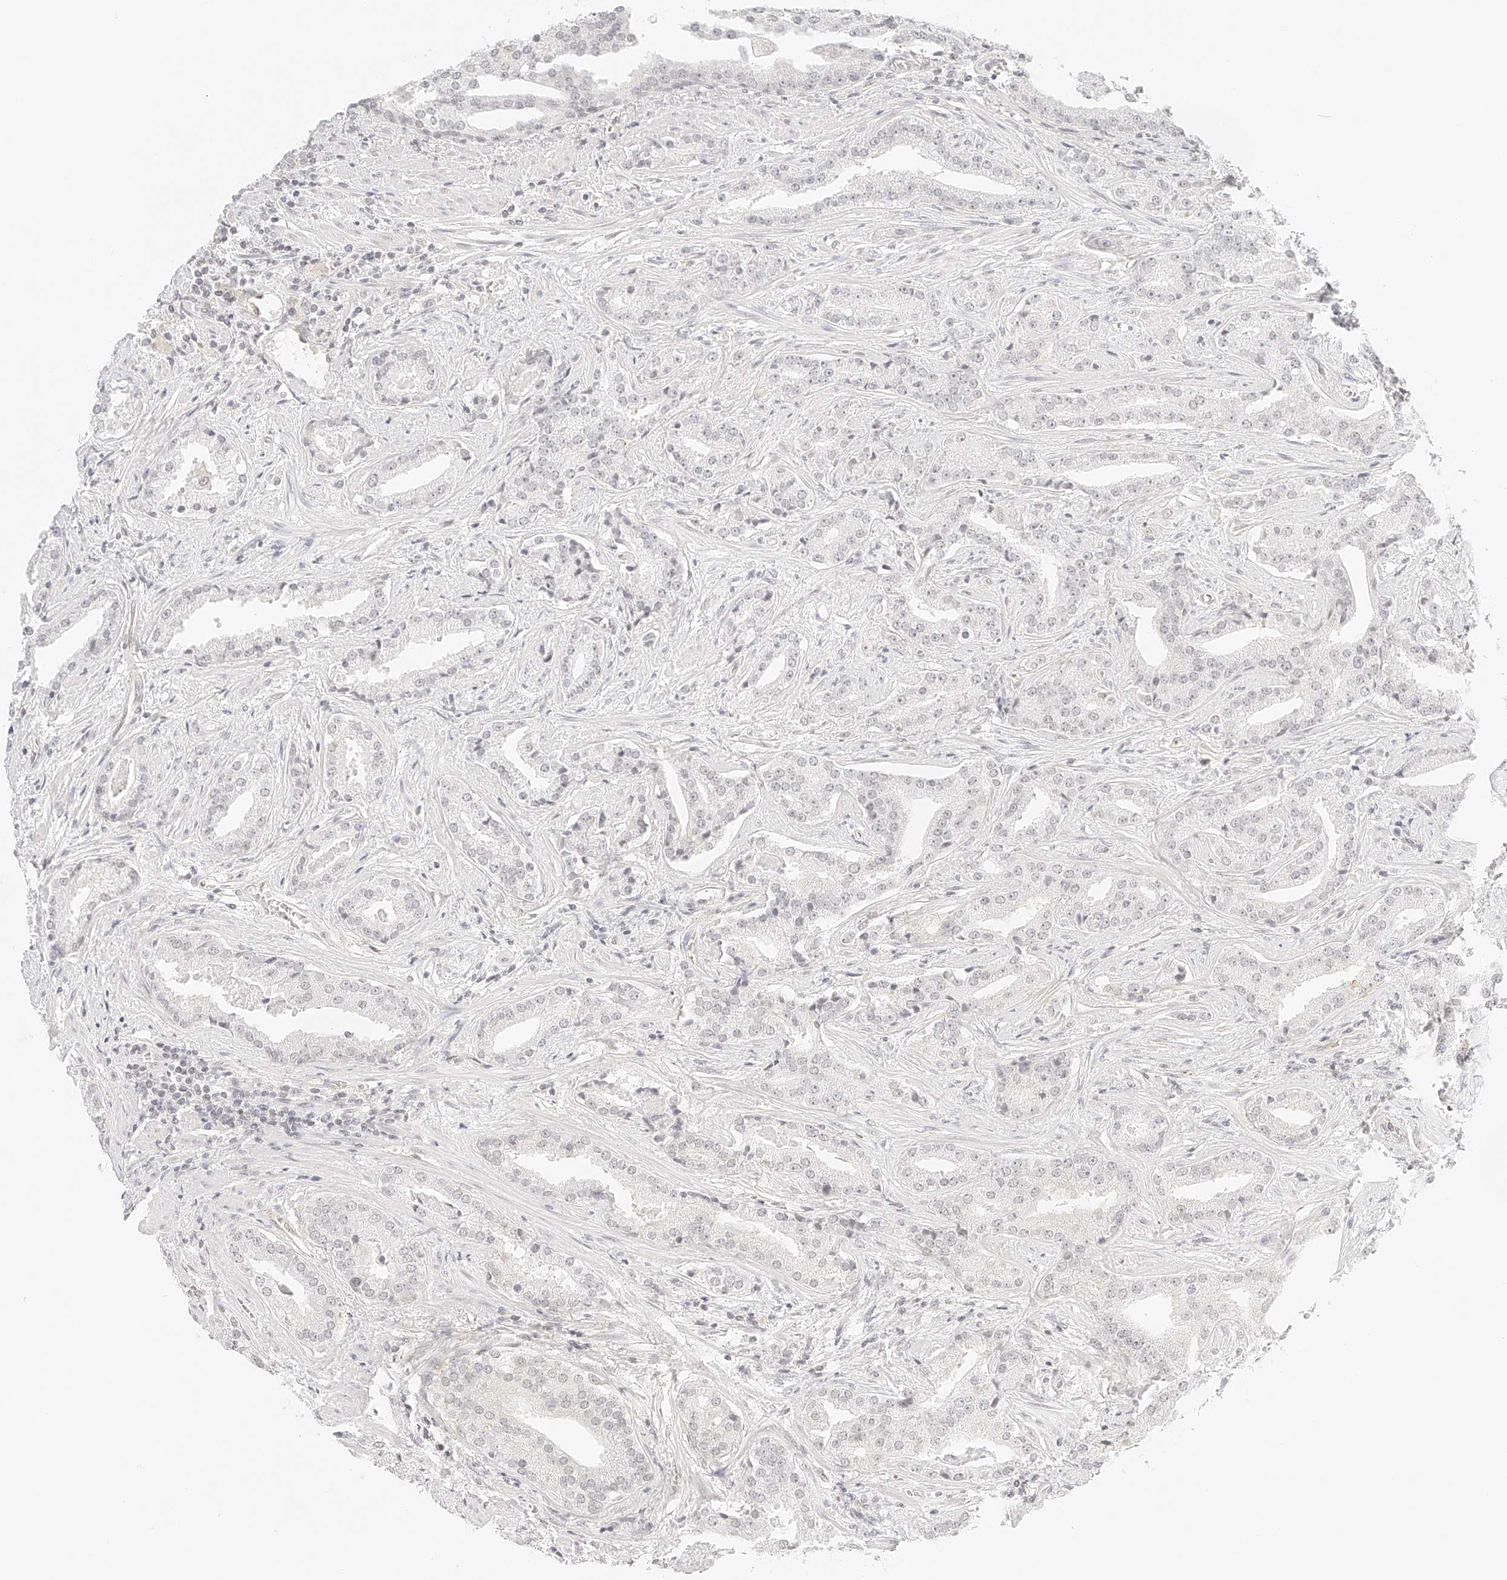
{"staining": {"intensity": "negative", "quantity": "none", "location": "none"}, "tissue": "prostate cancer", "cell_type": "Tumor cells", "image_type": "cancer", "snomed": [{"axis": "morphology", "description": "Adenocarcinoma, Low grade"}, {"axis": "topography", "description": "Prostate"}], "caption": "Prostate cancer (adenocarcinoma (low-grade)) was stained to show a protein in brown. There is no significant positivity in tumor cells. The staining is performed using DAB brown chromogen with nuclei counter-stained in using hematoxylin.", "gene": "ZFP69", "patient": {"sex": "male", "age": 67}}